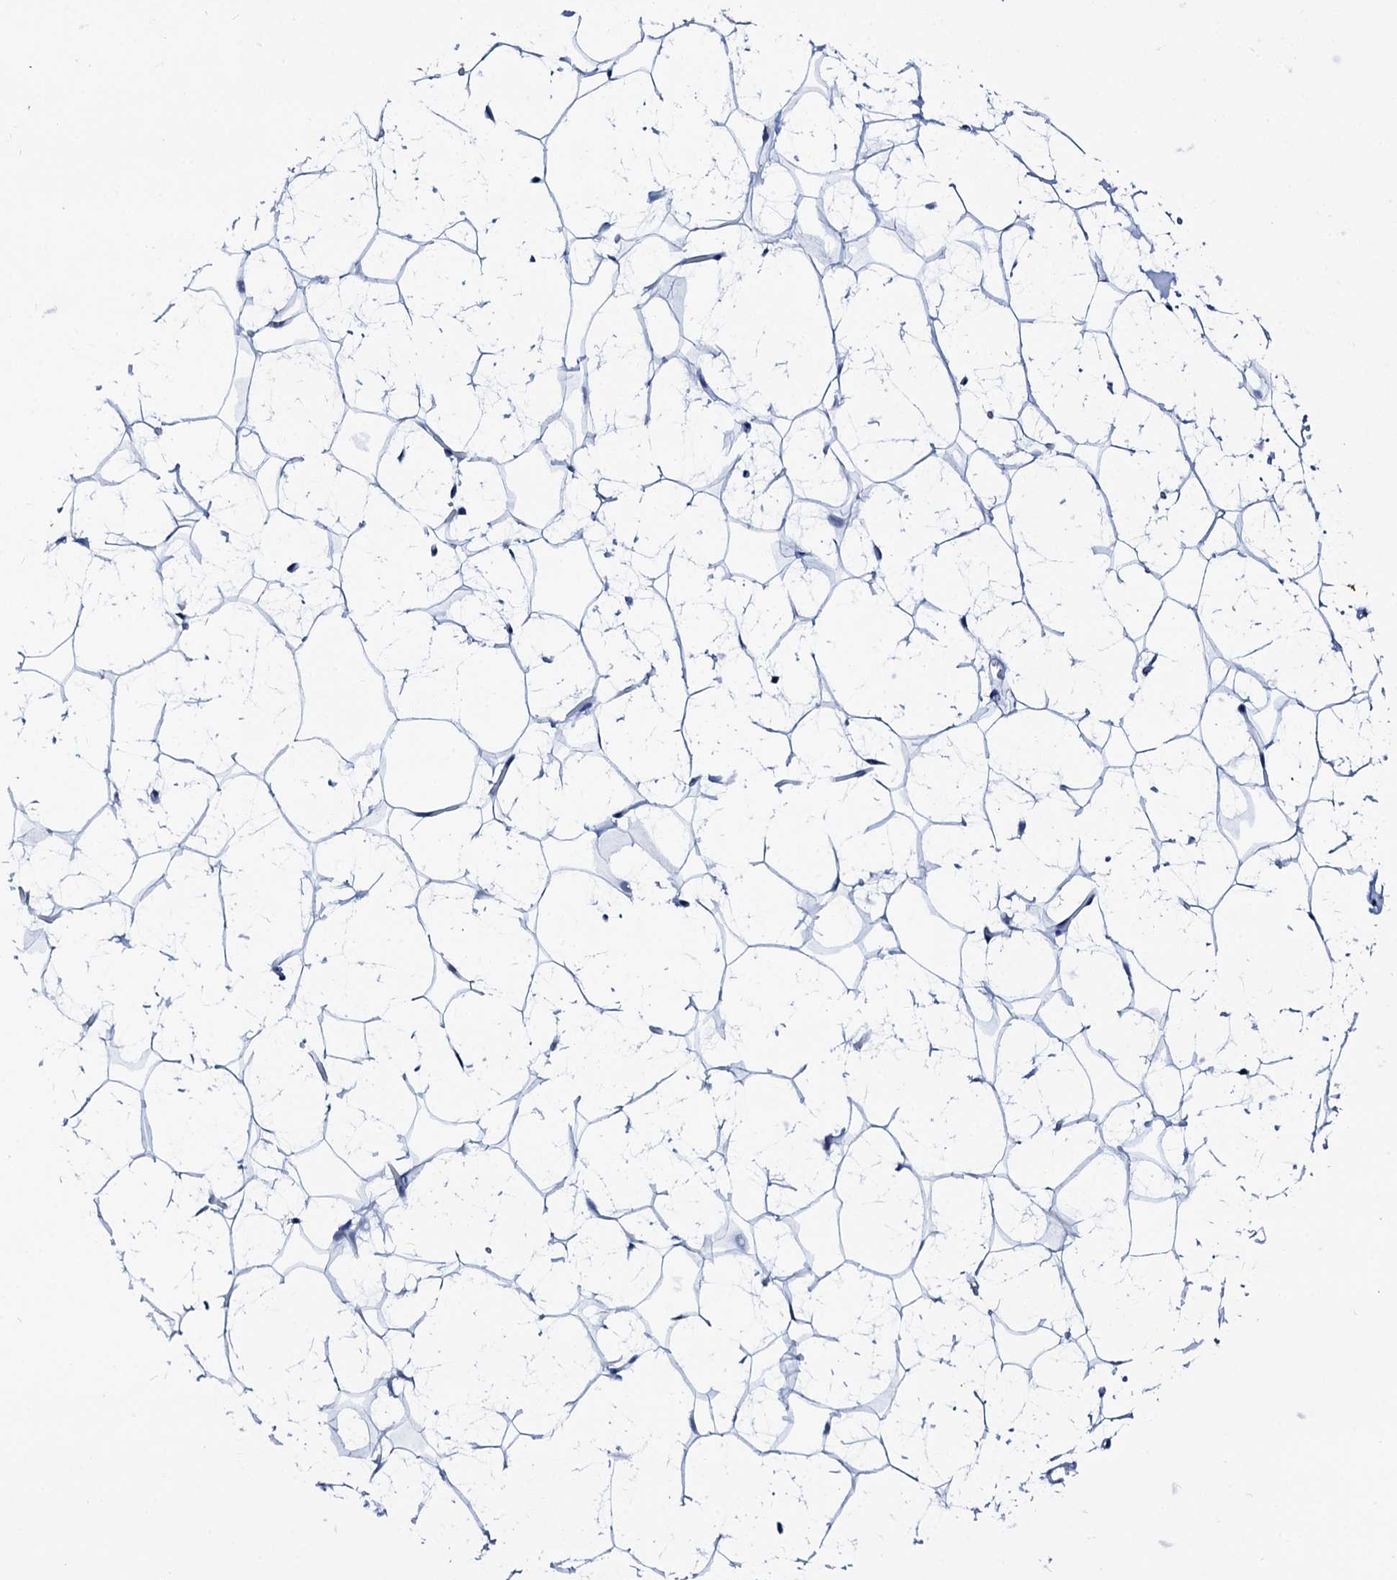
{"staining": {"intensity": "negative", "quantity": "none", "location": "none"}, "tissue": "adipose tissue", "cell_type": "Adipocytes", "image_type": "normal", "snomed": [{"axis": "morphology", "description": "Normal tissue, NOS"}, {"axis": "topography", "description": "Breast"}], "caption": "Immunohistochemistry micrograph of unremarkable adipose tissue: adipose tissue stained with DAB (3,3'-diaminobenzidine) displays no significant protein staining in adipocytes. (DAB (3,3'-diaminobenzidine) IHC, high magnification).", "gene": "SPATA19", "patient": {"sex": "female", "age": 26}}